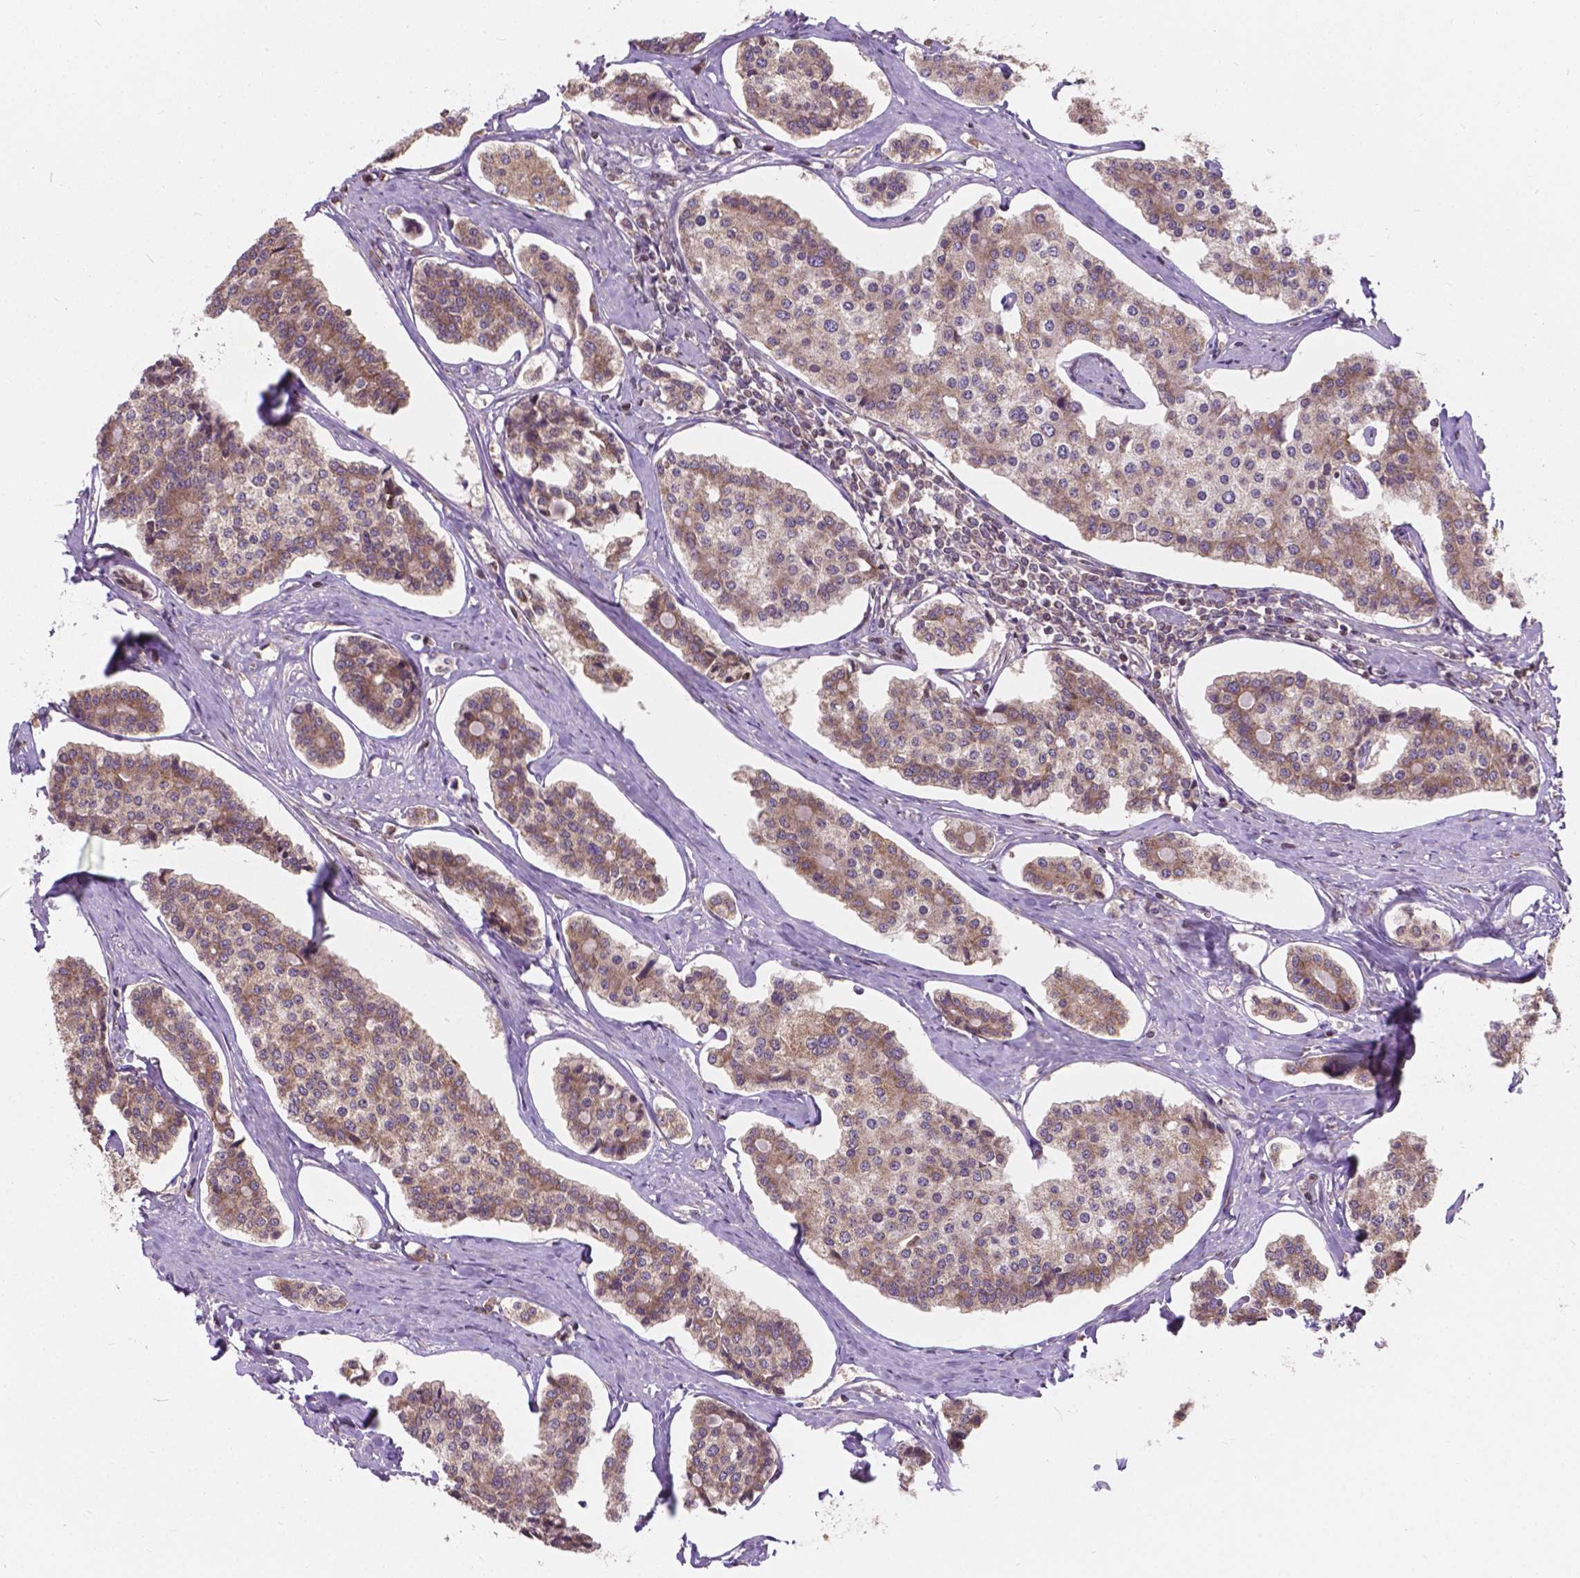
{"staining": {"intensity": "weak", "quantity": "25%-75%", "location": "cytoplasmic/membranous"}, "tissue": "carcinoid", "cell_type": "Tumor cells", "image_type": "cancer", "snomed": [{"axis": "morphology", "description": "Carcinoid, malignant, NOS"}, {"axis": "topography", "description": "Small intestine"}], "caption": "Human malignant carcinoid stained with a protein marker exhibits weak staining in tumor cells.", "gene": "MRPL33", "patient": {"sex": "female", "age": 65}}